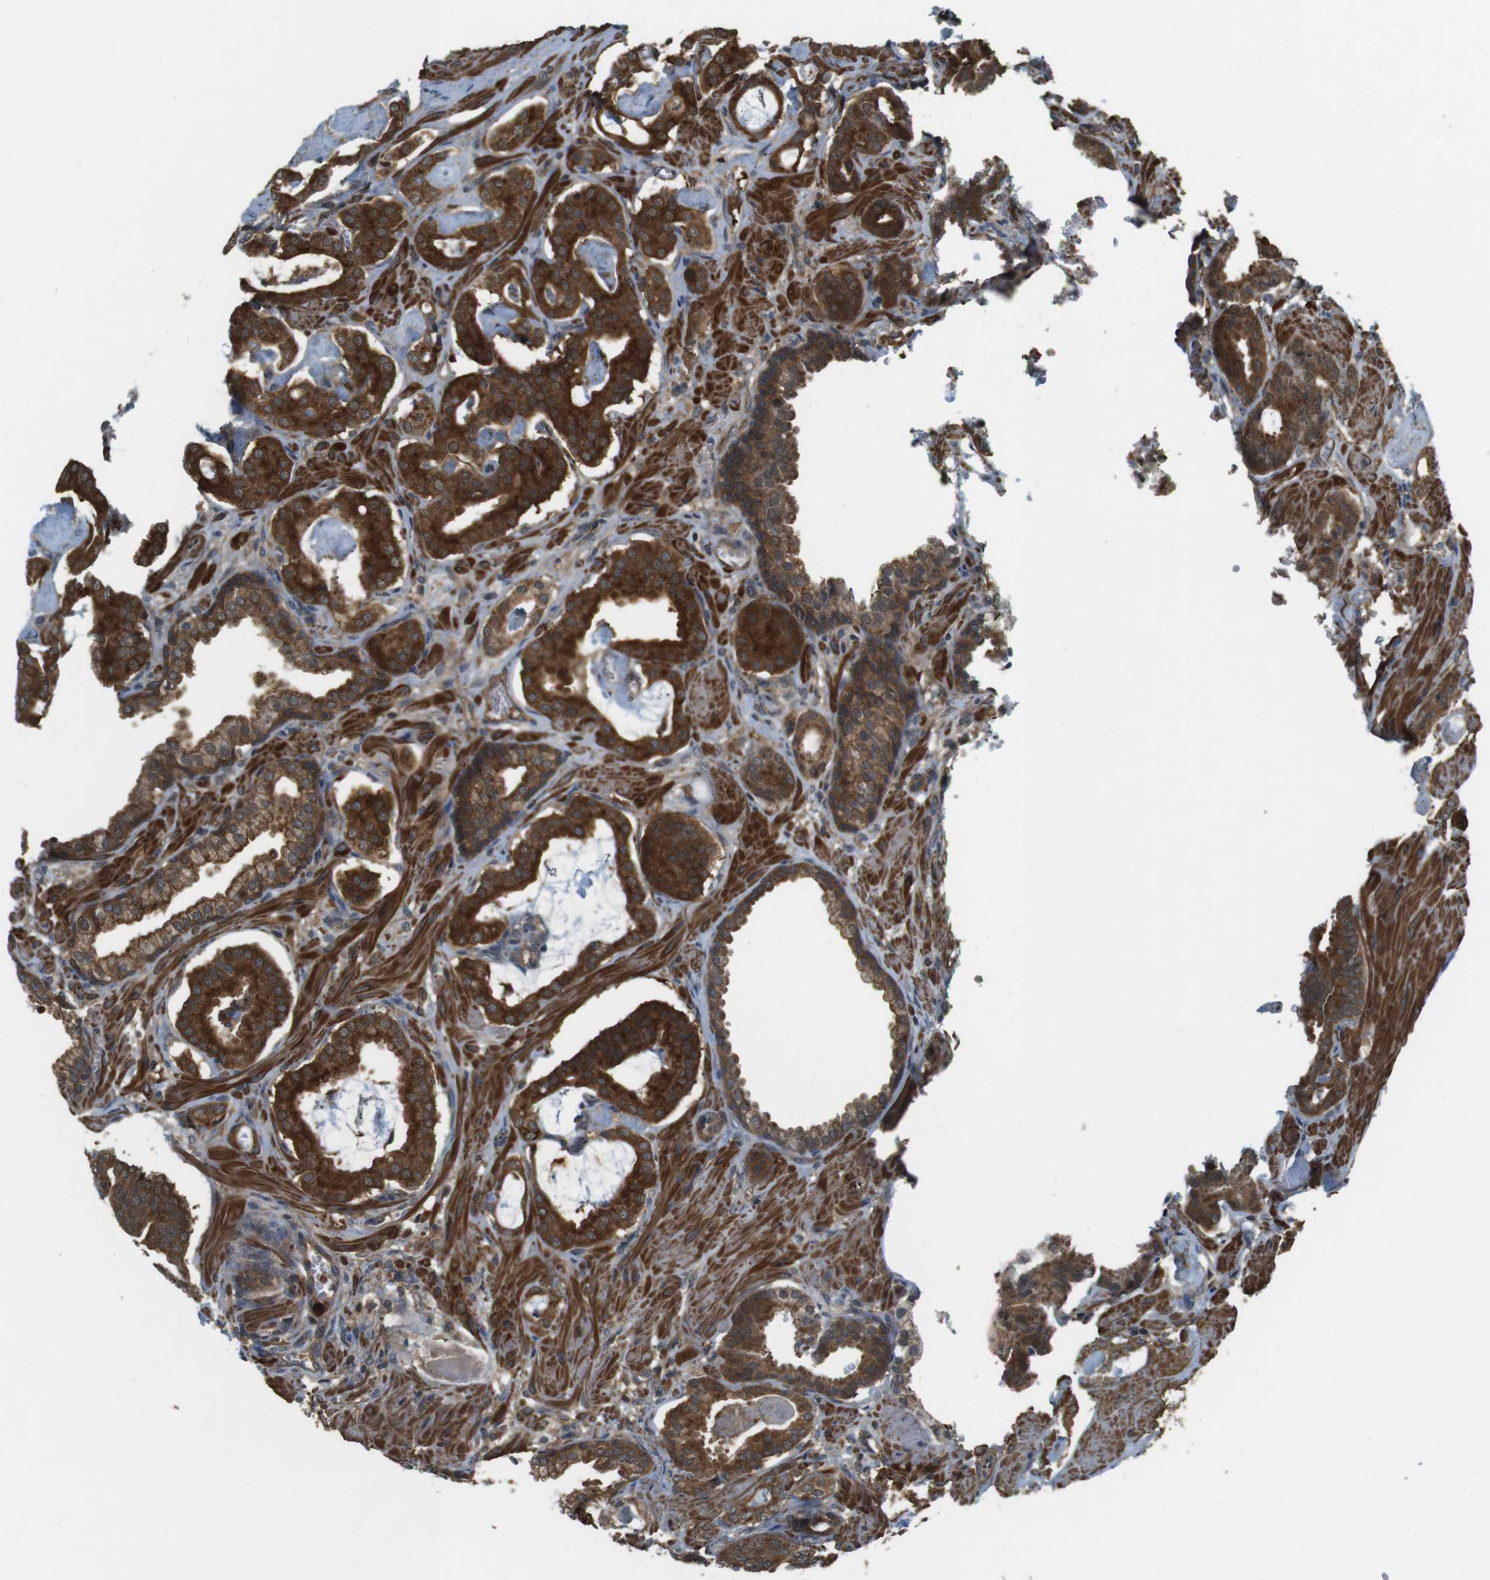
{"staining": {"intensity": "strong", "quantity": ">75%", "location": "cytoplasmic/membranous"}, "tissue": "prostate cancer", "cell_type": "Tumor cells", "image_type": "cancer", "snomed": [{"axis": "morphology", "description": "Adenocarcinoma, Low grade"}, {"axis": "topography", "description": "Prostate"}], "caption": "Immunohistochemistry image of prostate cancer stained for a protein (brown), which shows high levels of strong cytoplasmic/membranous staining in approximately >75% of tumor cells.", "gene": "LRRC3B", "patient": {"sex": "male", "age": 53}}